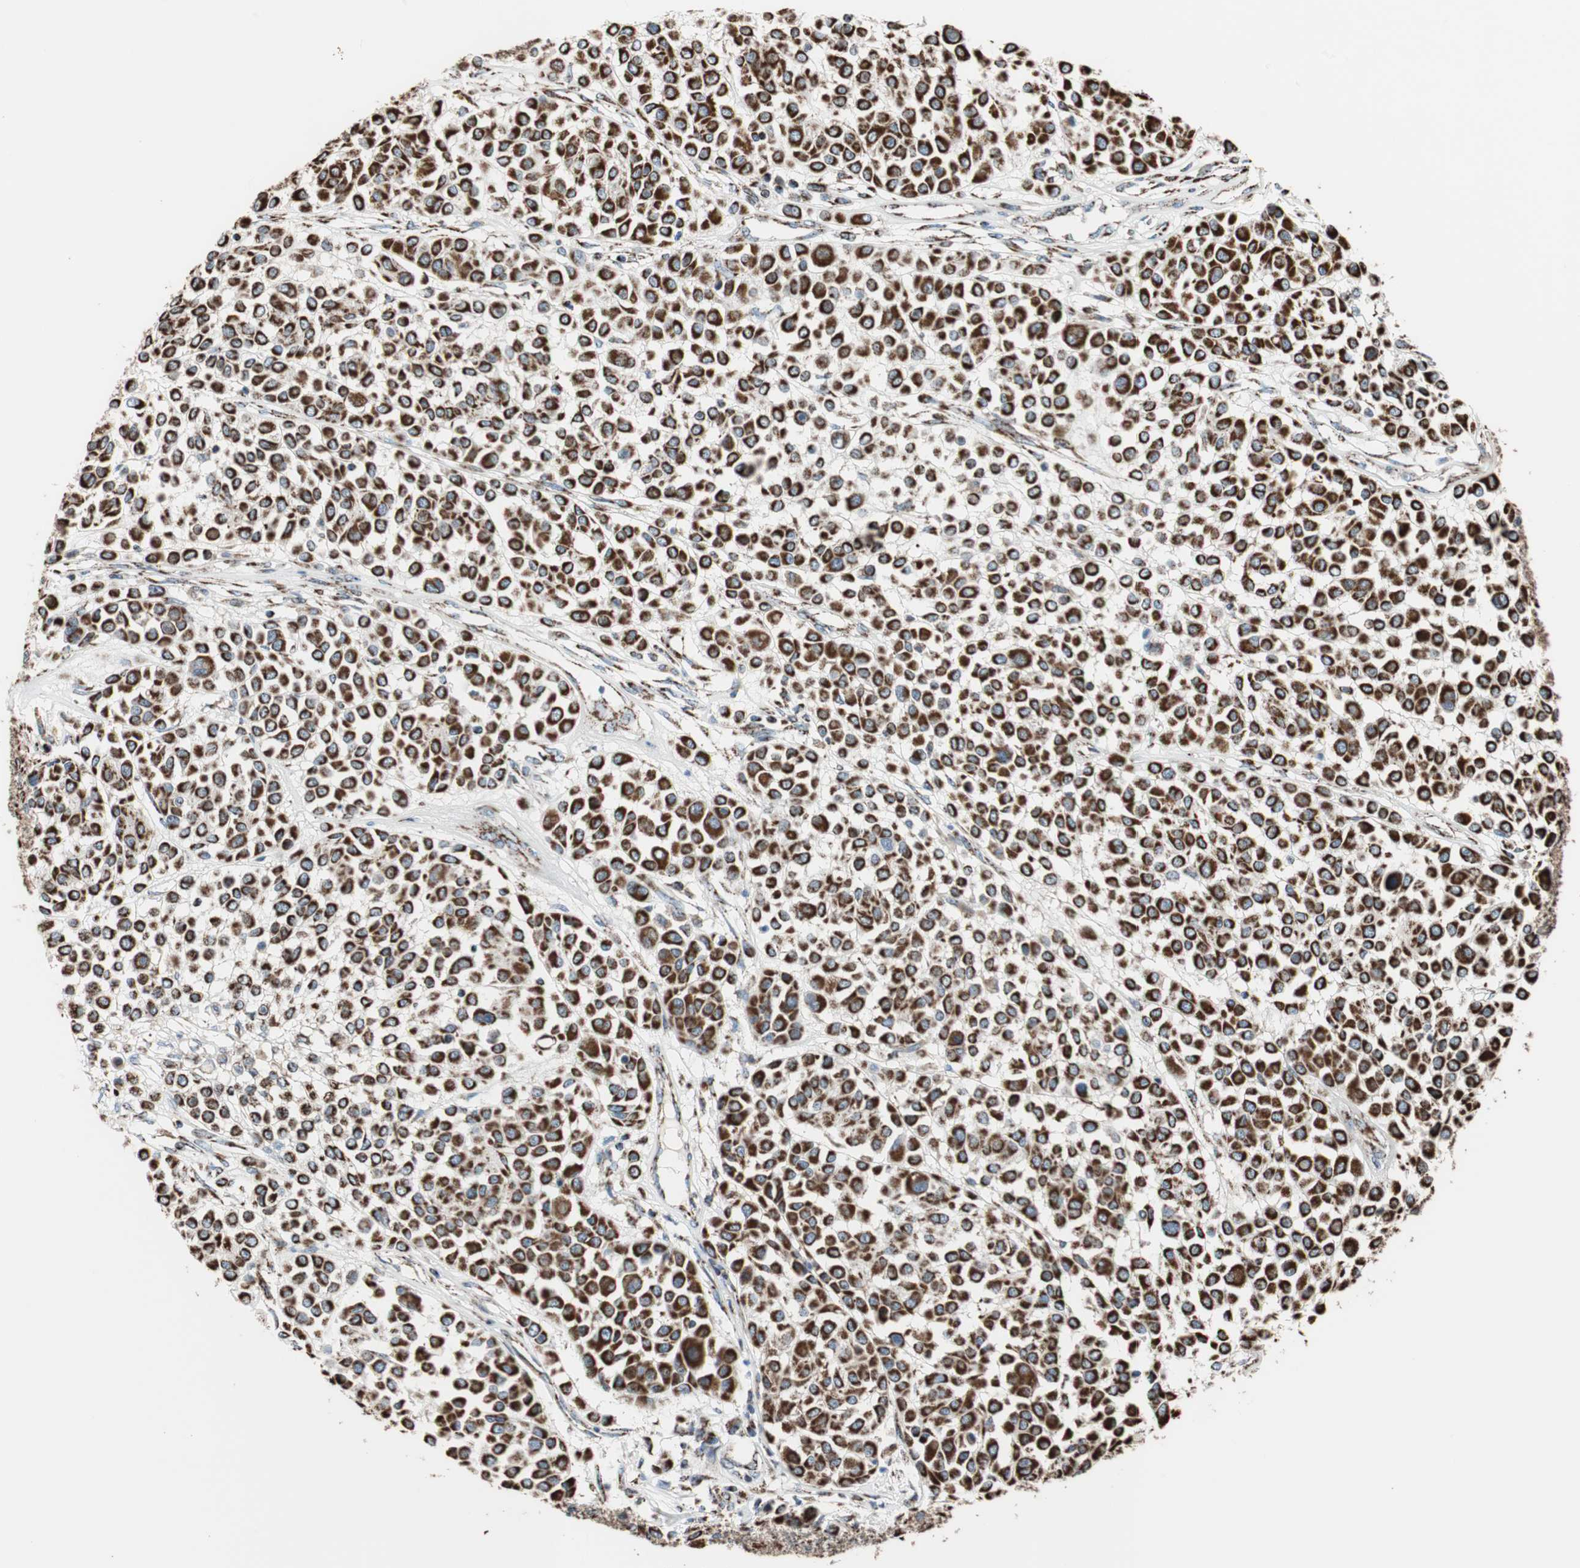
{"staining": {"intensity": "strong", "quantity": ">75%", "location": "cytoplasmic/membranous"}, "tissue": "melanoma", "cell_type": "Tumor cells", "image_type": "cancer", "snomed": [{"axis": "morphology", "description": "Malignant melanoma, Metastatic site"}, {"axis": "topography", "description": "Soft tissue"}], "caption": "High-power microscopy captured an immunohistochemistry histopathology image of melanoma, revealing strong cytoplasmic/membranous staining in about >75% of tumor cells.", "gene": "PCSK4", "patient": {"sex": "male", "age": 41}}